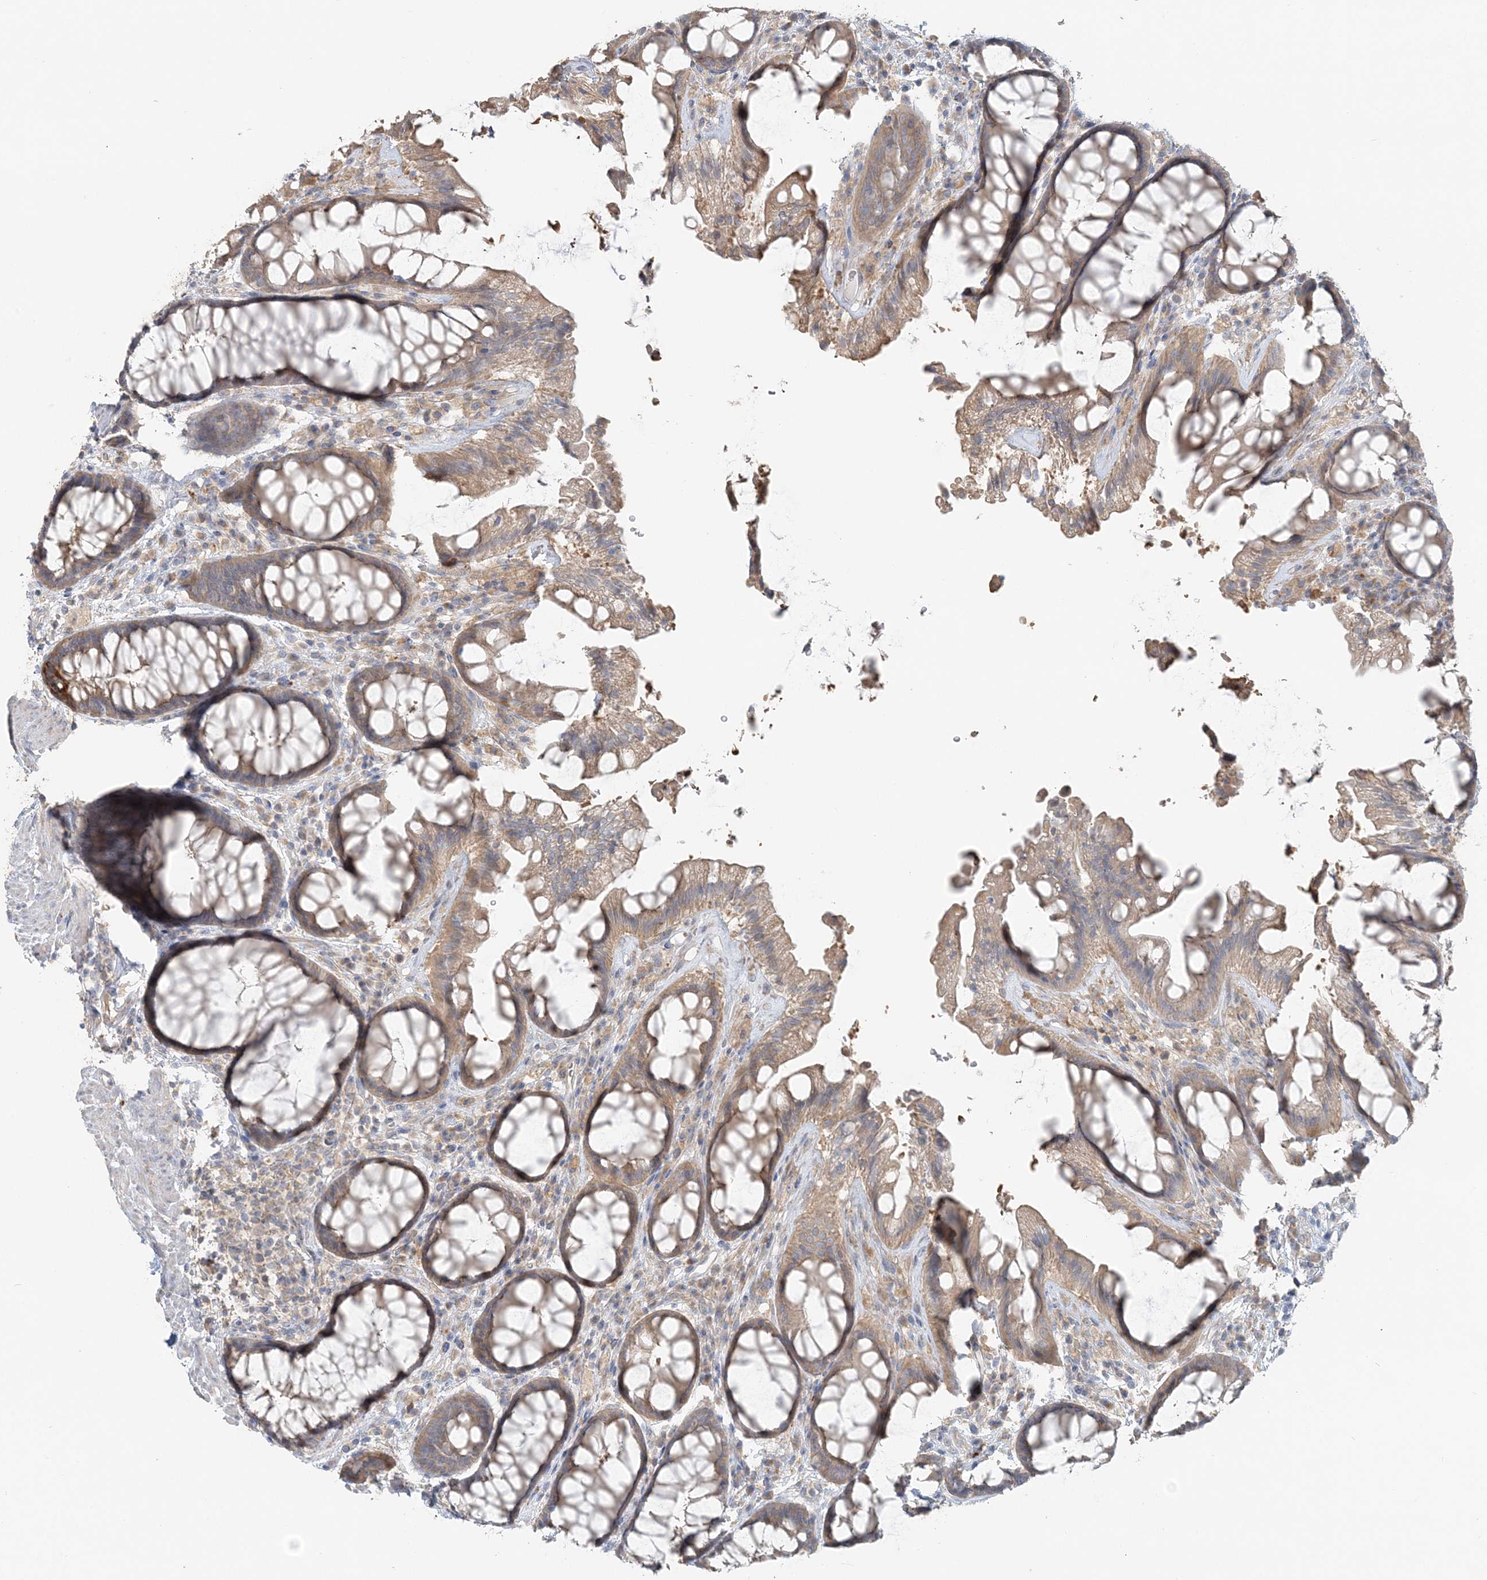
{"staining": {"intensity": "moderate", "quantity": ">75%", "location": "cytoplasmic/membranous"}, "tissue": "rectum", "cell_type": "Glandular cells", "image_type": "normal", "snomed": [{"axis": "morphology", "description": "Normal tissue, NOS"}, {"axis": "topography", "description": "Rectum"}], "caption": "Immunohistochemistry (IHC) of benign human rectum reveals medium levels of moderate cytoplasmic/membranous positivity in approximately >75% of glandular cells.", "gene": "TBC1D5", "patient": {"sex": "female", "age": 46}}